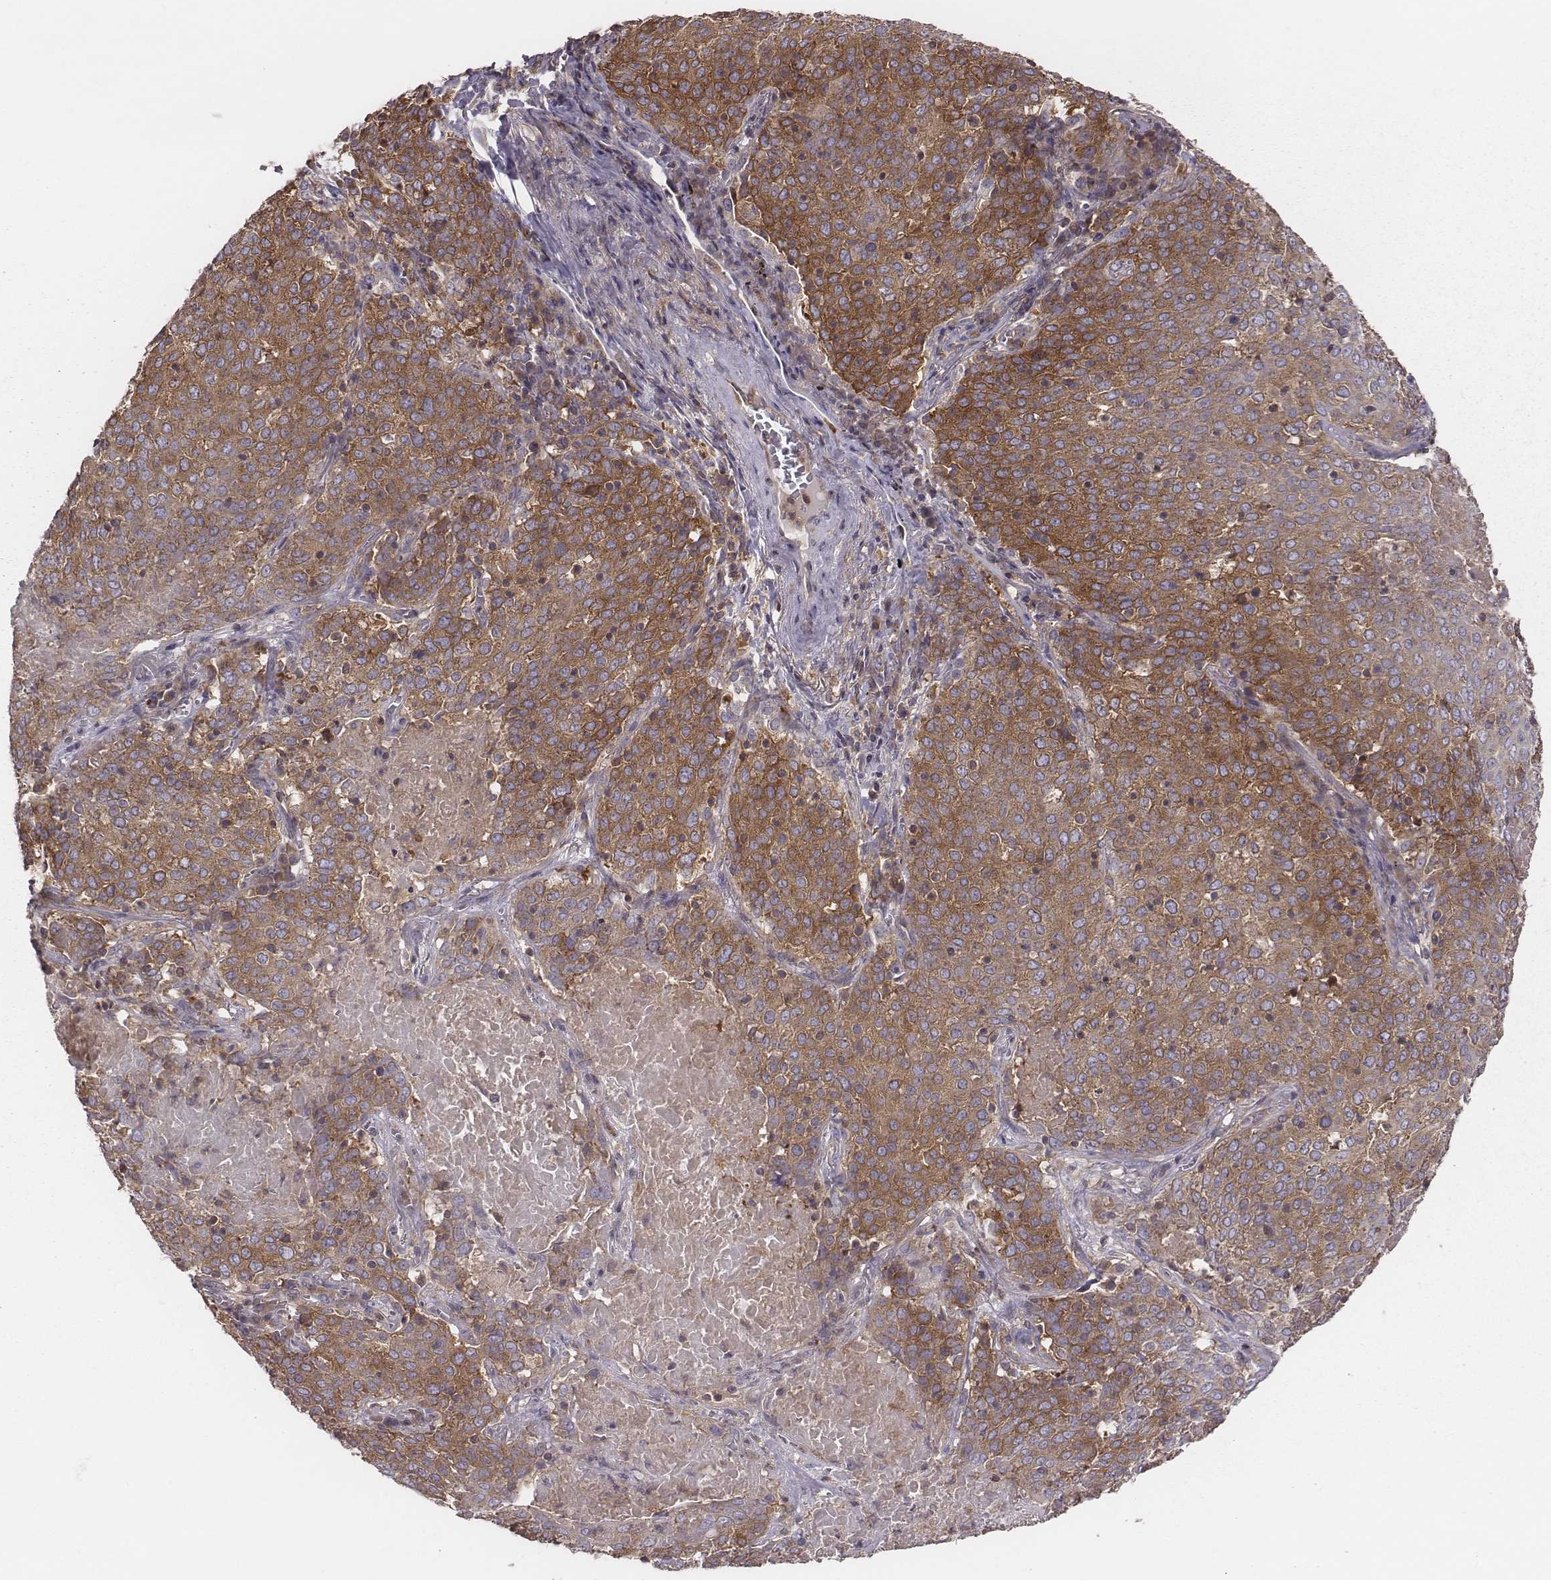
{"staining": {"intensity": "moderate", "quantity": ">75%", "location": "cytoplasmic/membranous"}, "tissue": "lung cancer", "cell_type": "Tumor cells", "image_type": "cancer", "snomed": [{"axis": "morphology", "description": "Squamous cell carcinoma, NOS"}, {"axis": "topography", "description": "Lung"}], "caption": "Squamous cell carcinoma (lung) tissue reveals moderate cytoplasmic/membranous staining in approximately >75% of tumor cells The protein of interest is shown in brown color, while the nuclei are stained blue.", "gene": "CAD", "patient": {"sex": "male", "age": 82}}